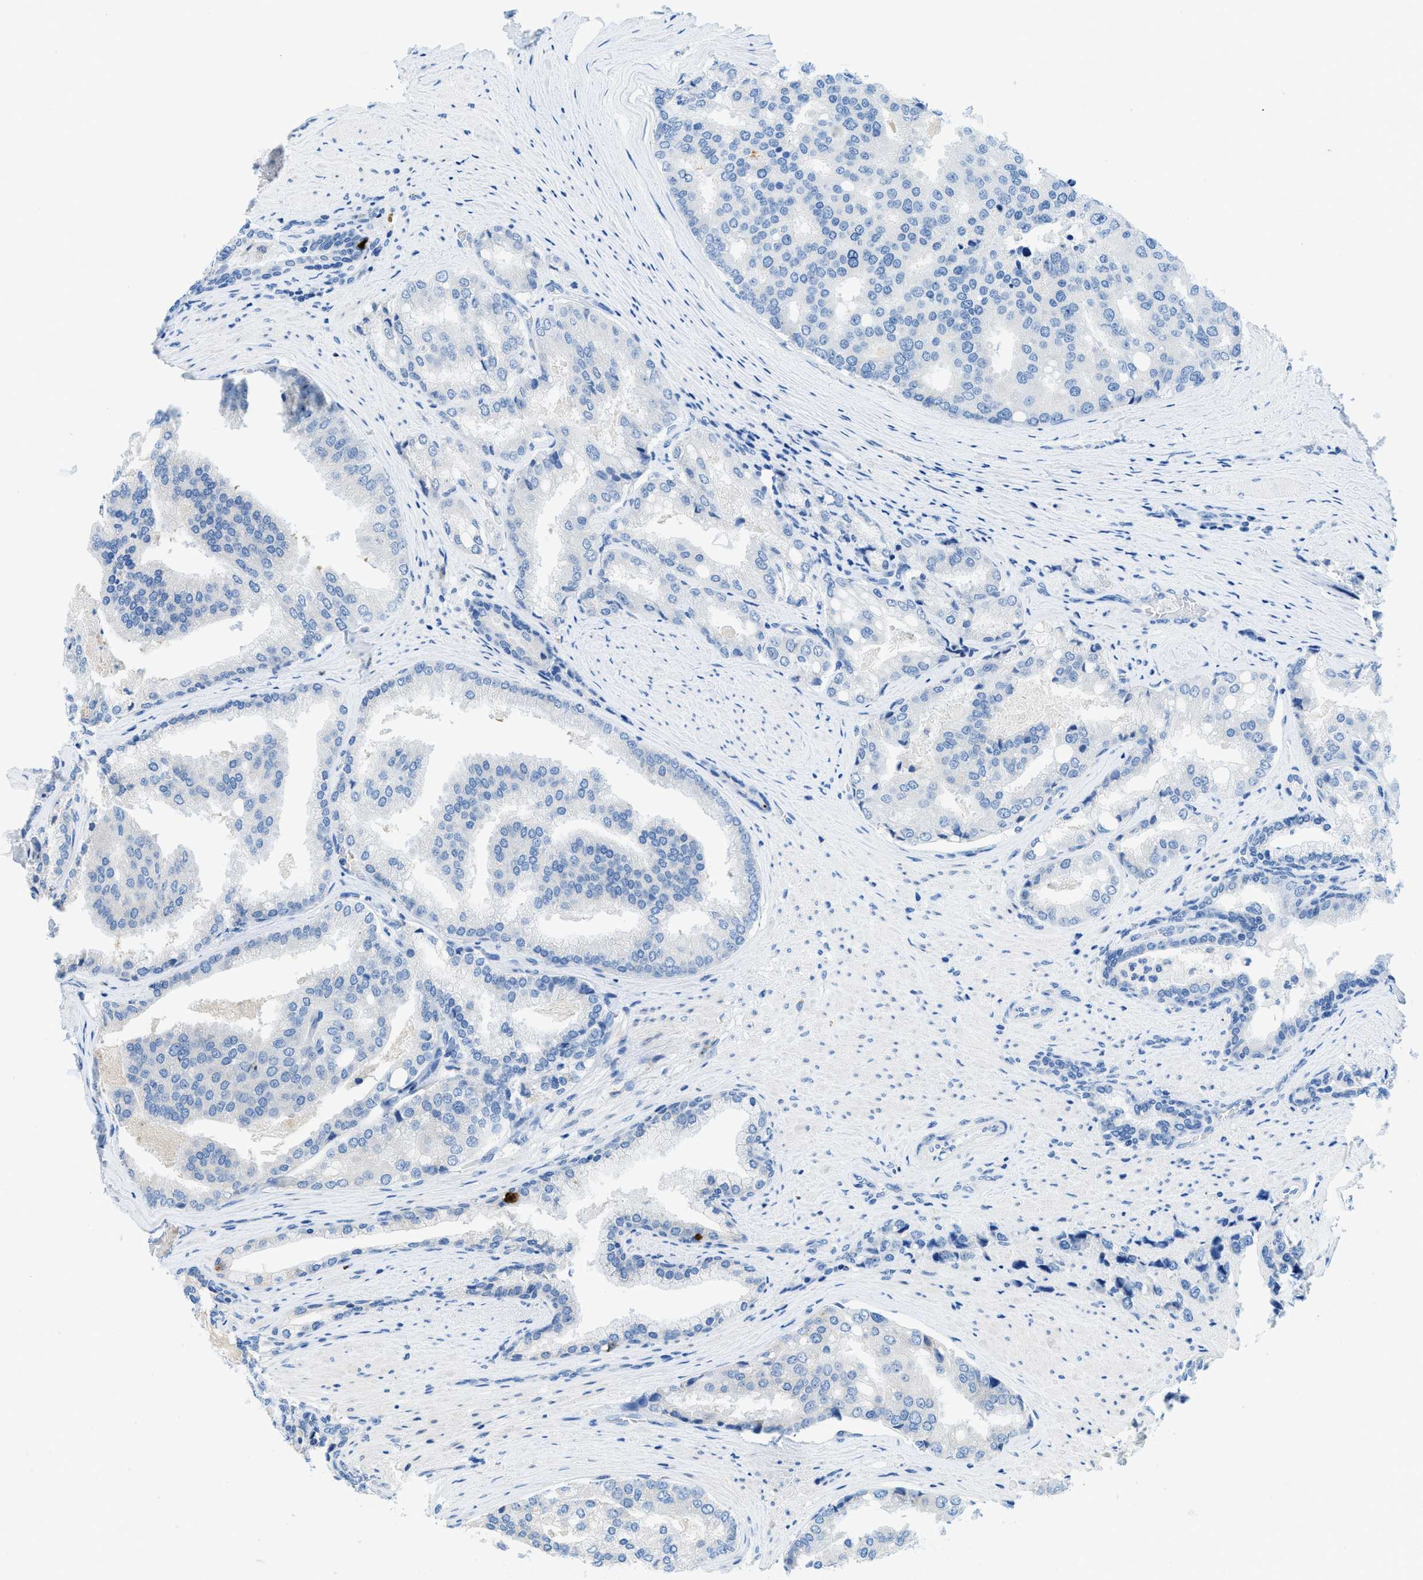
{"staining": {"intensity": "negative", "quantity": "none", "location": "none"}, "tissue": "prostate cancer", "cell_type": "Tumor cells", "image_type": "cancer", "snomed": [{"axis": "morphology", "description": "Adenocarcinoma, High grade"}, {"axis": "topography", "description": "Prostate"}], "caption": "A histopathology image of prostate cancer stained for a protein reveals no brown staining in tumor cells.", "gene": "TMEM248", "patient": {"sex": "male", "age": 50}}